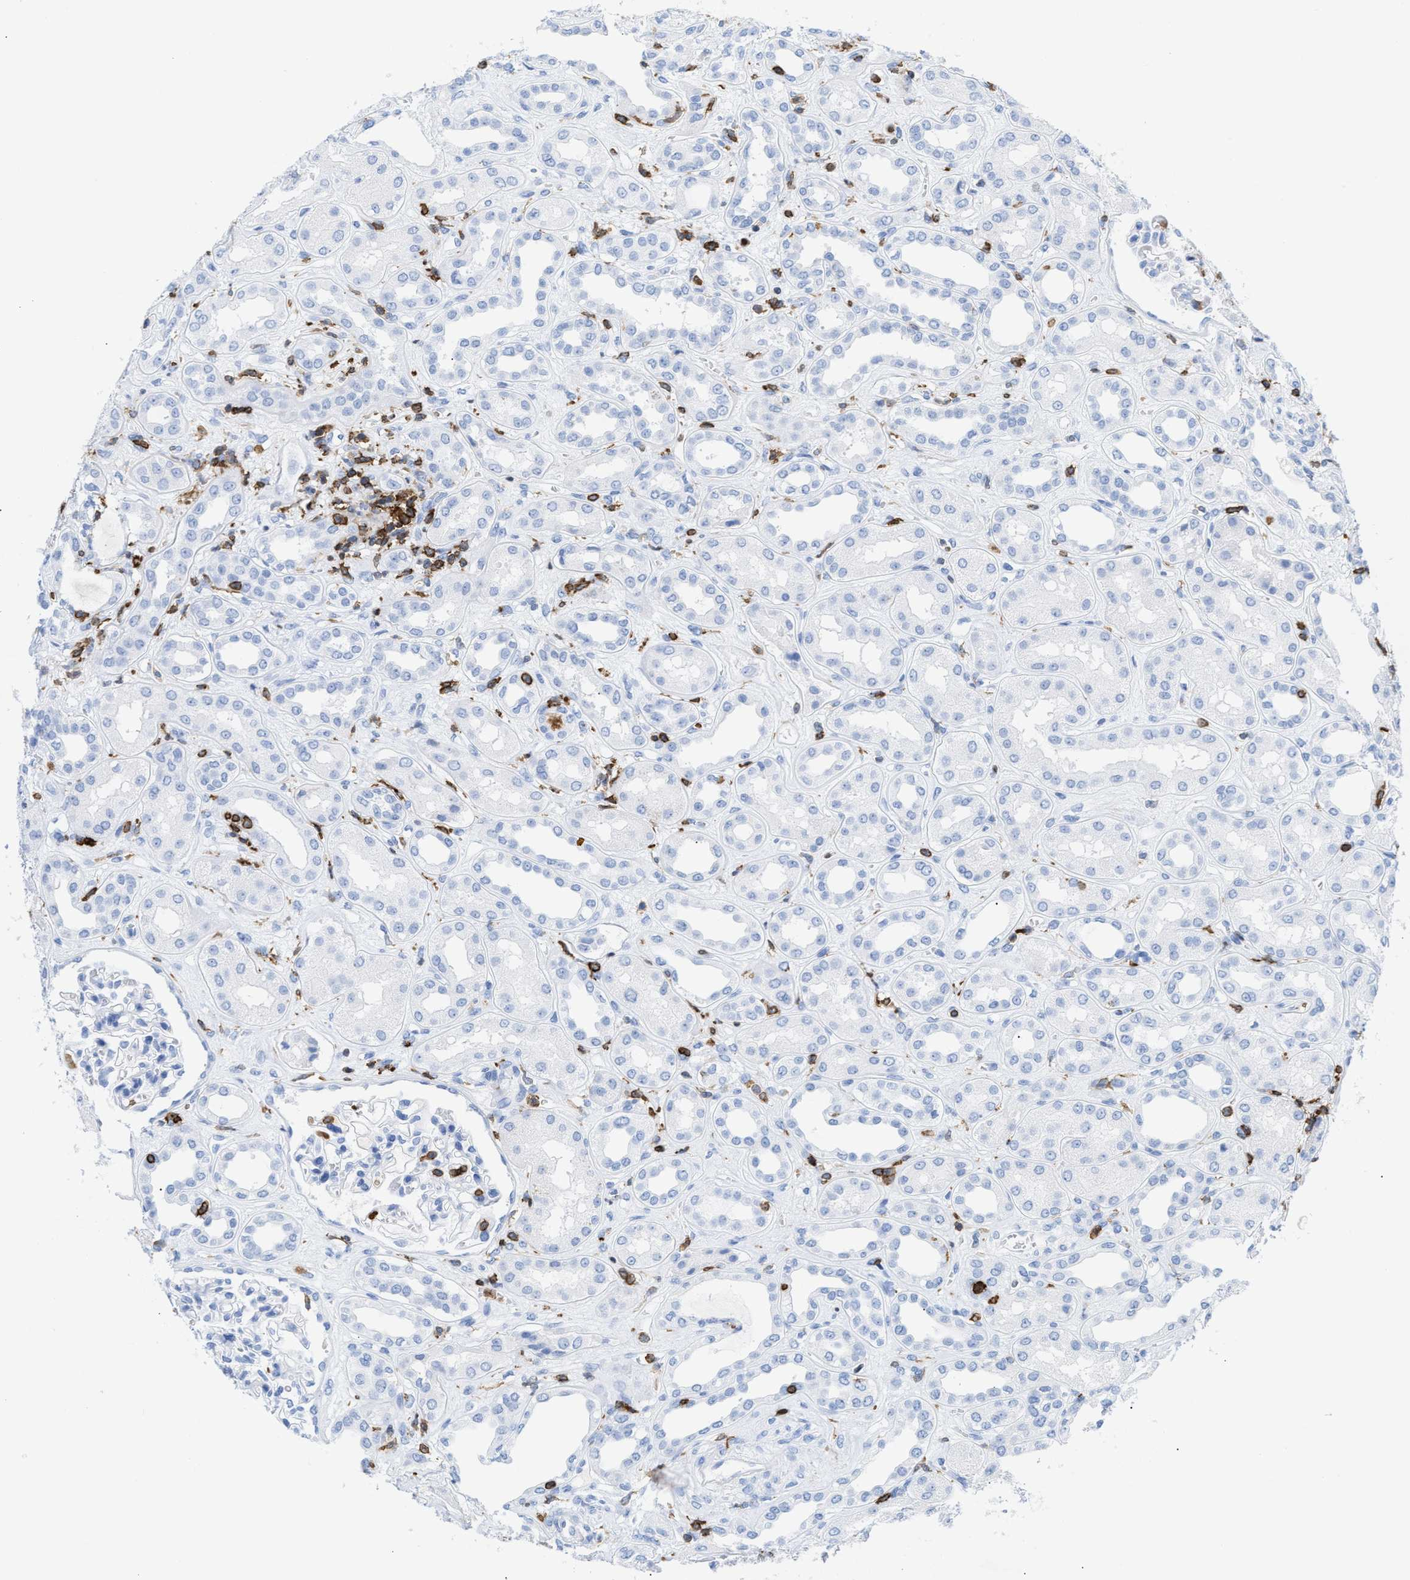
{"staining": {"intensity": "negative", "quantity": "none", "location": "none"}, "tissue": "kidney", "cell_type": "Cells in glomeruli", "image_type": "normal", "snomed": [{"axis": "morphology", "description": "Normal tissue, NOS"}, {"axis": "topography", "description": "Kidney"}], "caption": "Image shows no significant protein expression in cells in glomeruli of normal kidney. The staining was performed using DAB (3,3'-diaminobenzidine) to visualize the protein expression in brown, while the nuclei were stained in blue with hematoxylin (Magnification: 20x).", "gene": "LCP1", "patient": {"sex": "male", "age": 59}}